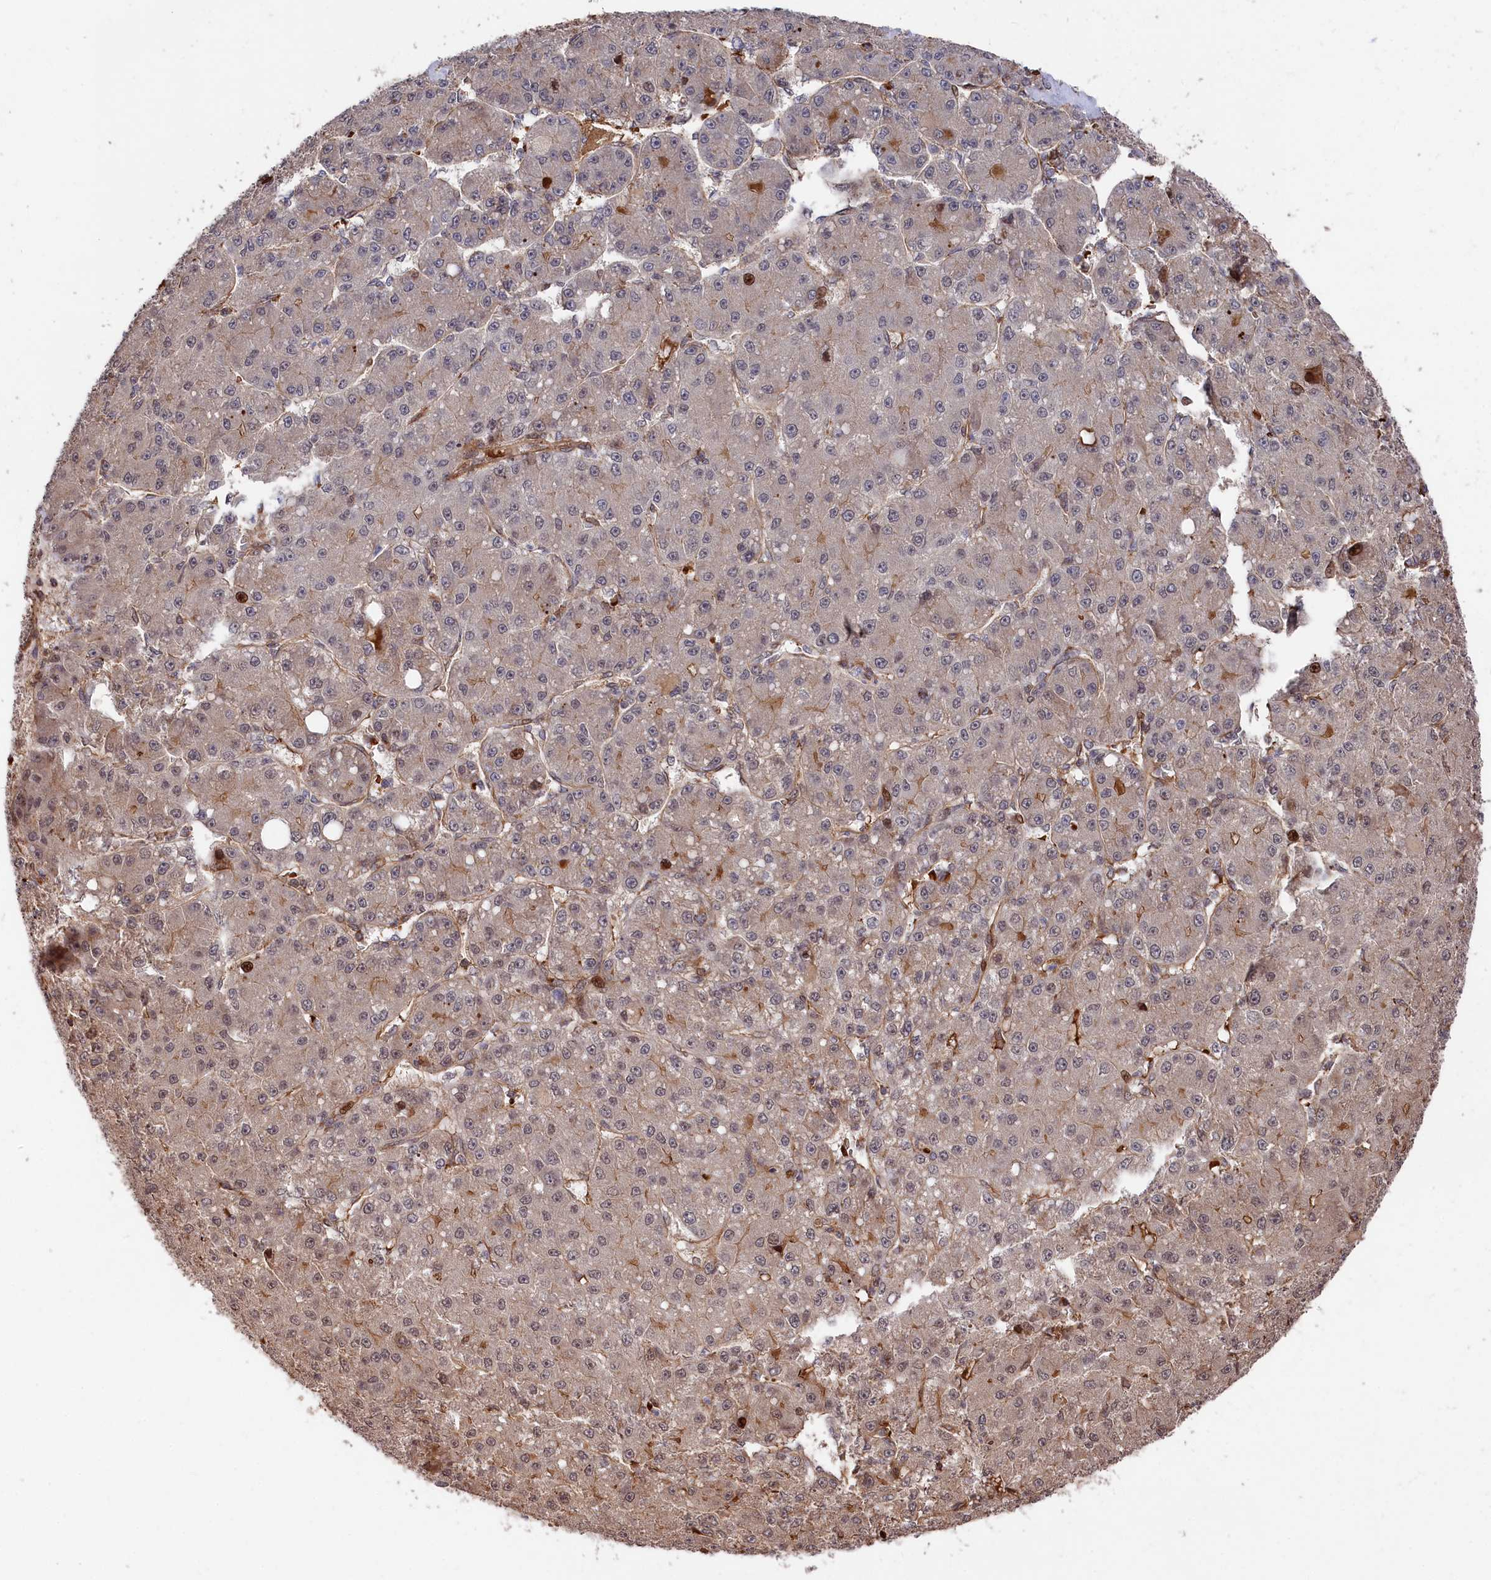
{"staining": {"intensity": "weak", "quantity": "25%-75%", "location": "cytoplasmic/membranous,nuclear"}, "tissue": "liver cancer", "cell_type": "Tumor cells", "image_type": "cancer", "snomed": [{"axis": "morphology", "description": "Carcinoma, Hepatocellular, NOS"}, {"axis": "topography", "description": "Liver"}], "caption": "A brown stain labels weak cytoplasmic/membranous and nuclear positivity of a protein in liver cancer (hepatocellular carcinoma) tumor cells.", "gene": "TNKS1BP1", "patient": {"sex": "male", "age": 67}}